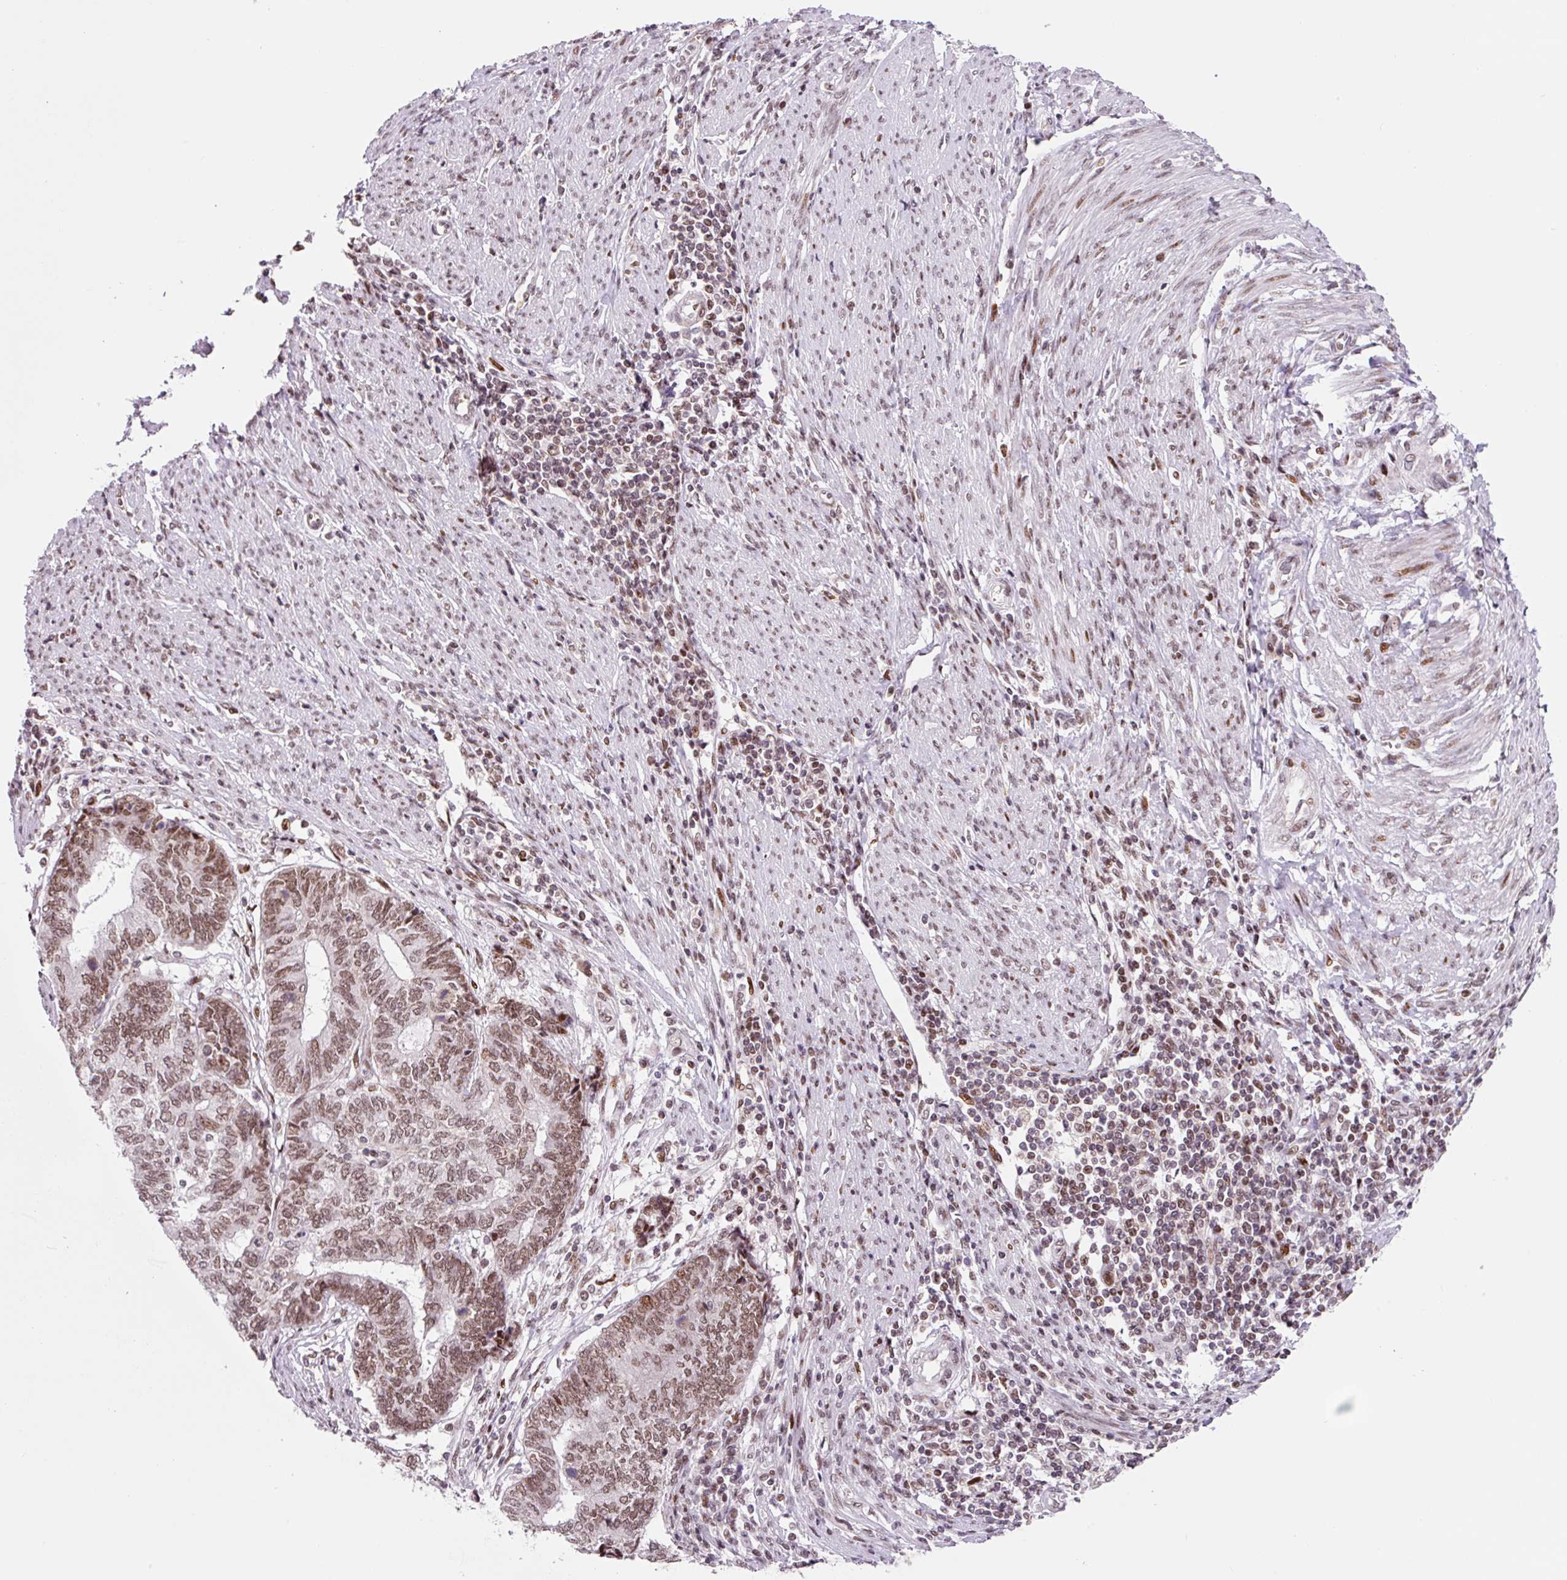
{"staining": {"intensity": "moderate", "quantity": ">75%", "location": "nuclear"}, "tissue": "endometrial cancer", "cell_type": "Tumor cells", "image_type": "cancer", "snomed": [{"axis": "morphology", "description": "Adenocarcinoma, NOS"}, {"axis": "topography", "description": "Uterus"}, {"axis": "topography", "description": "Endometrium"}], "caption": "Protein expression analysis of human endometrial cancer (adenocarcinoma) reveals moderate nuclear staining in about >75% of tumor cells. Nuclei are stained in blue.", "gene": "CCNL2", "patient": {"sex": "female", "age": 70}}